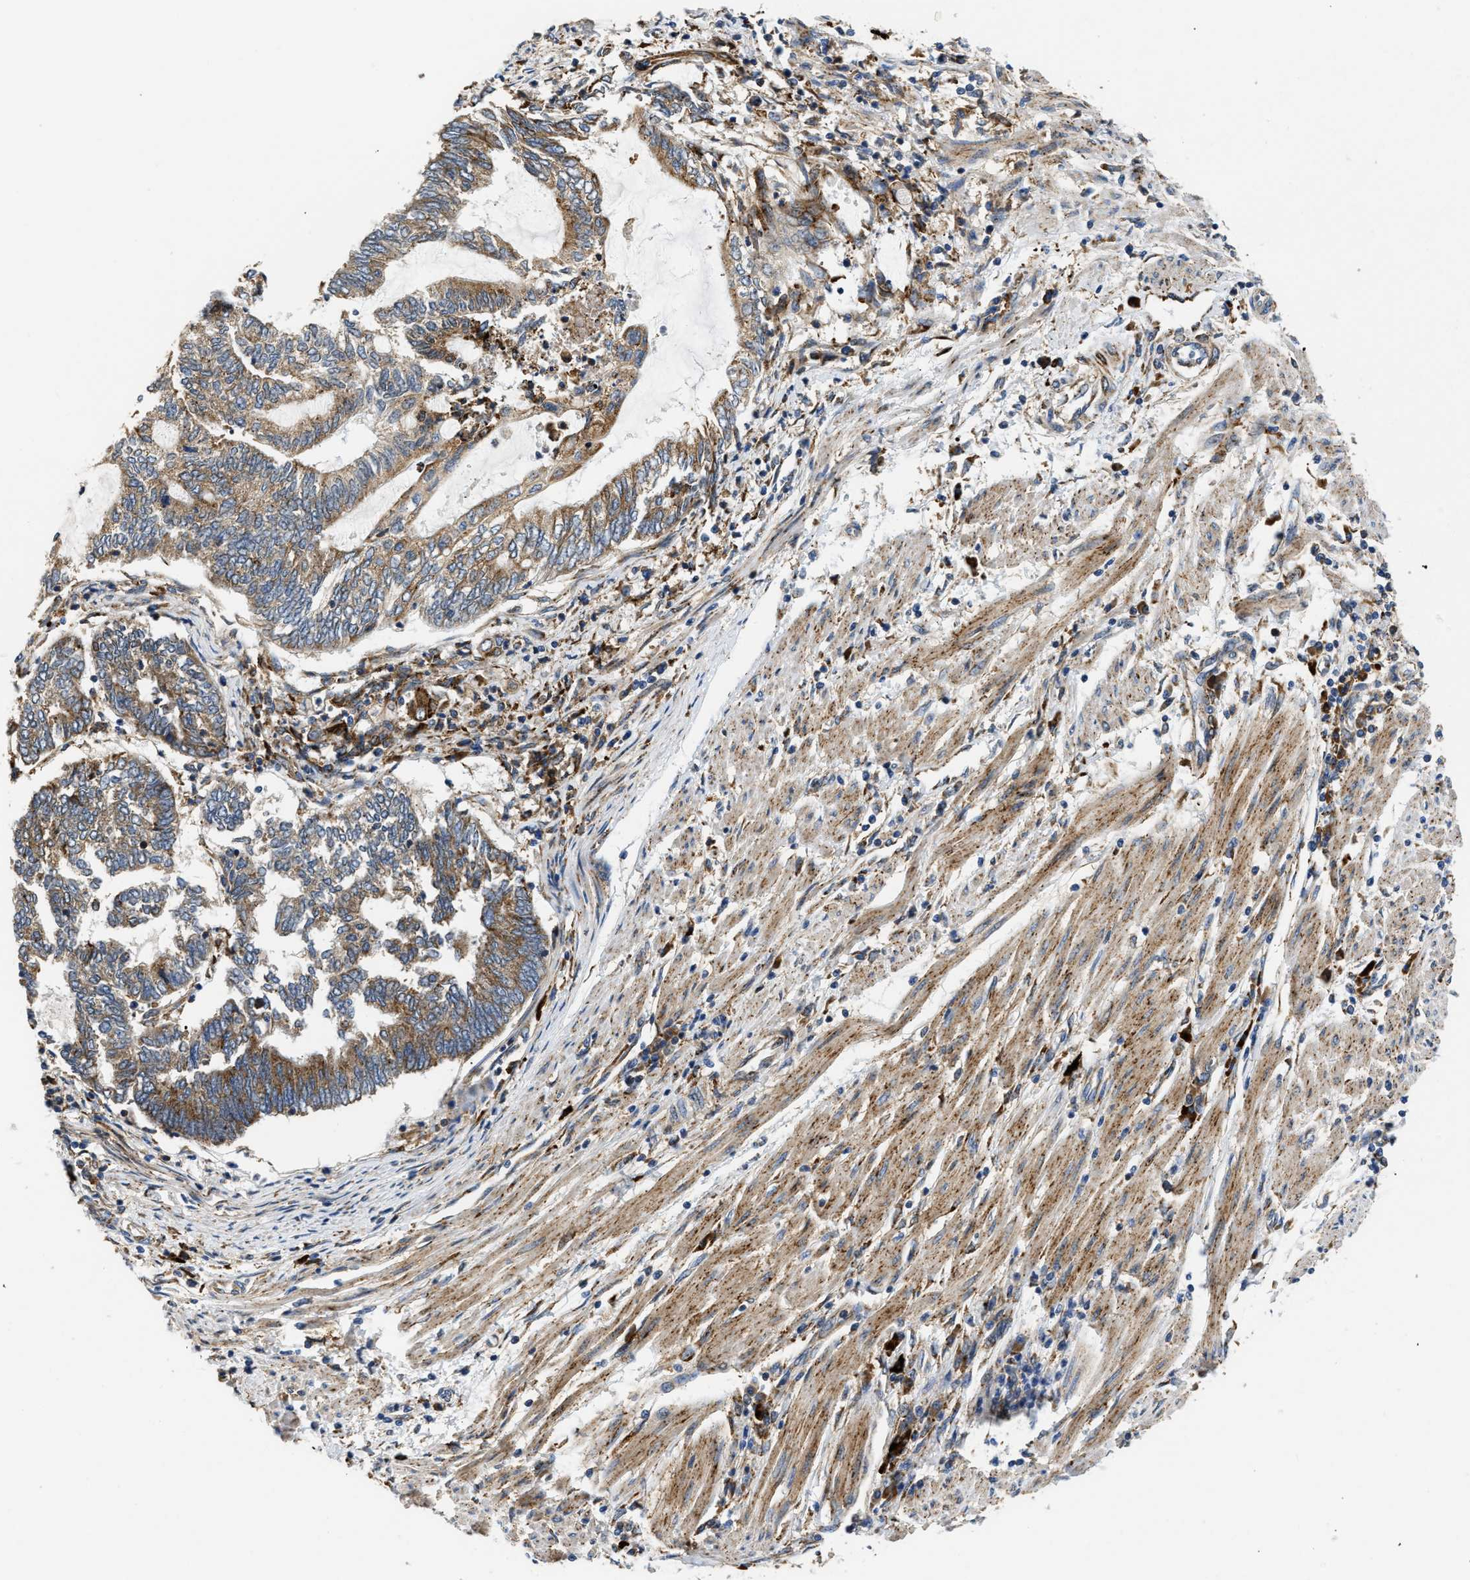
{"staining": {"intensity": "weak", "quantity": ">75%", "location": "cytoplasmic/membranous"}, "tissue": "endometrial cancer", "cell_type": "Tumor cells", "image_type": "cancer", "snomed": [{"axis": "morphology", "description": "Adenocarcinoma, NOS"}, {"axis": "topography", "description": "Uterus"}, {"axis": "topography", "description": "Endometrium"}], "caption": "Weak cytoplasmic/membranous expression is identified in about >75% of tumor cells in endometrial adenocarcinoma. (DAB (3,3'-diaminobenzidine) IHC with brightfield microscopy, high magnification).", "gene": "AMZ1", "patient": {"sex": "female", "age": 70}}